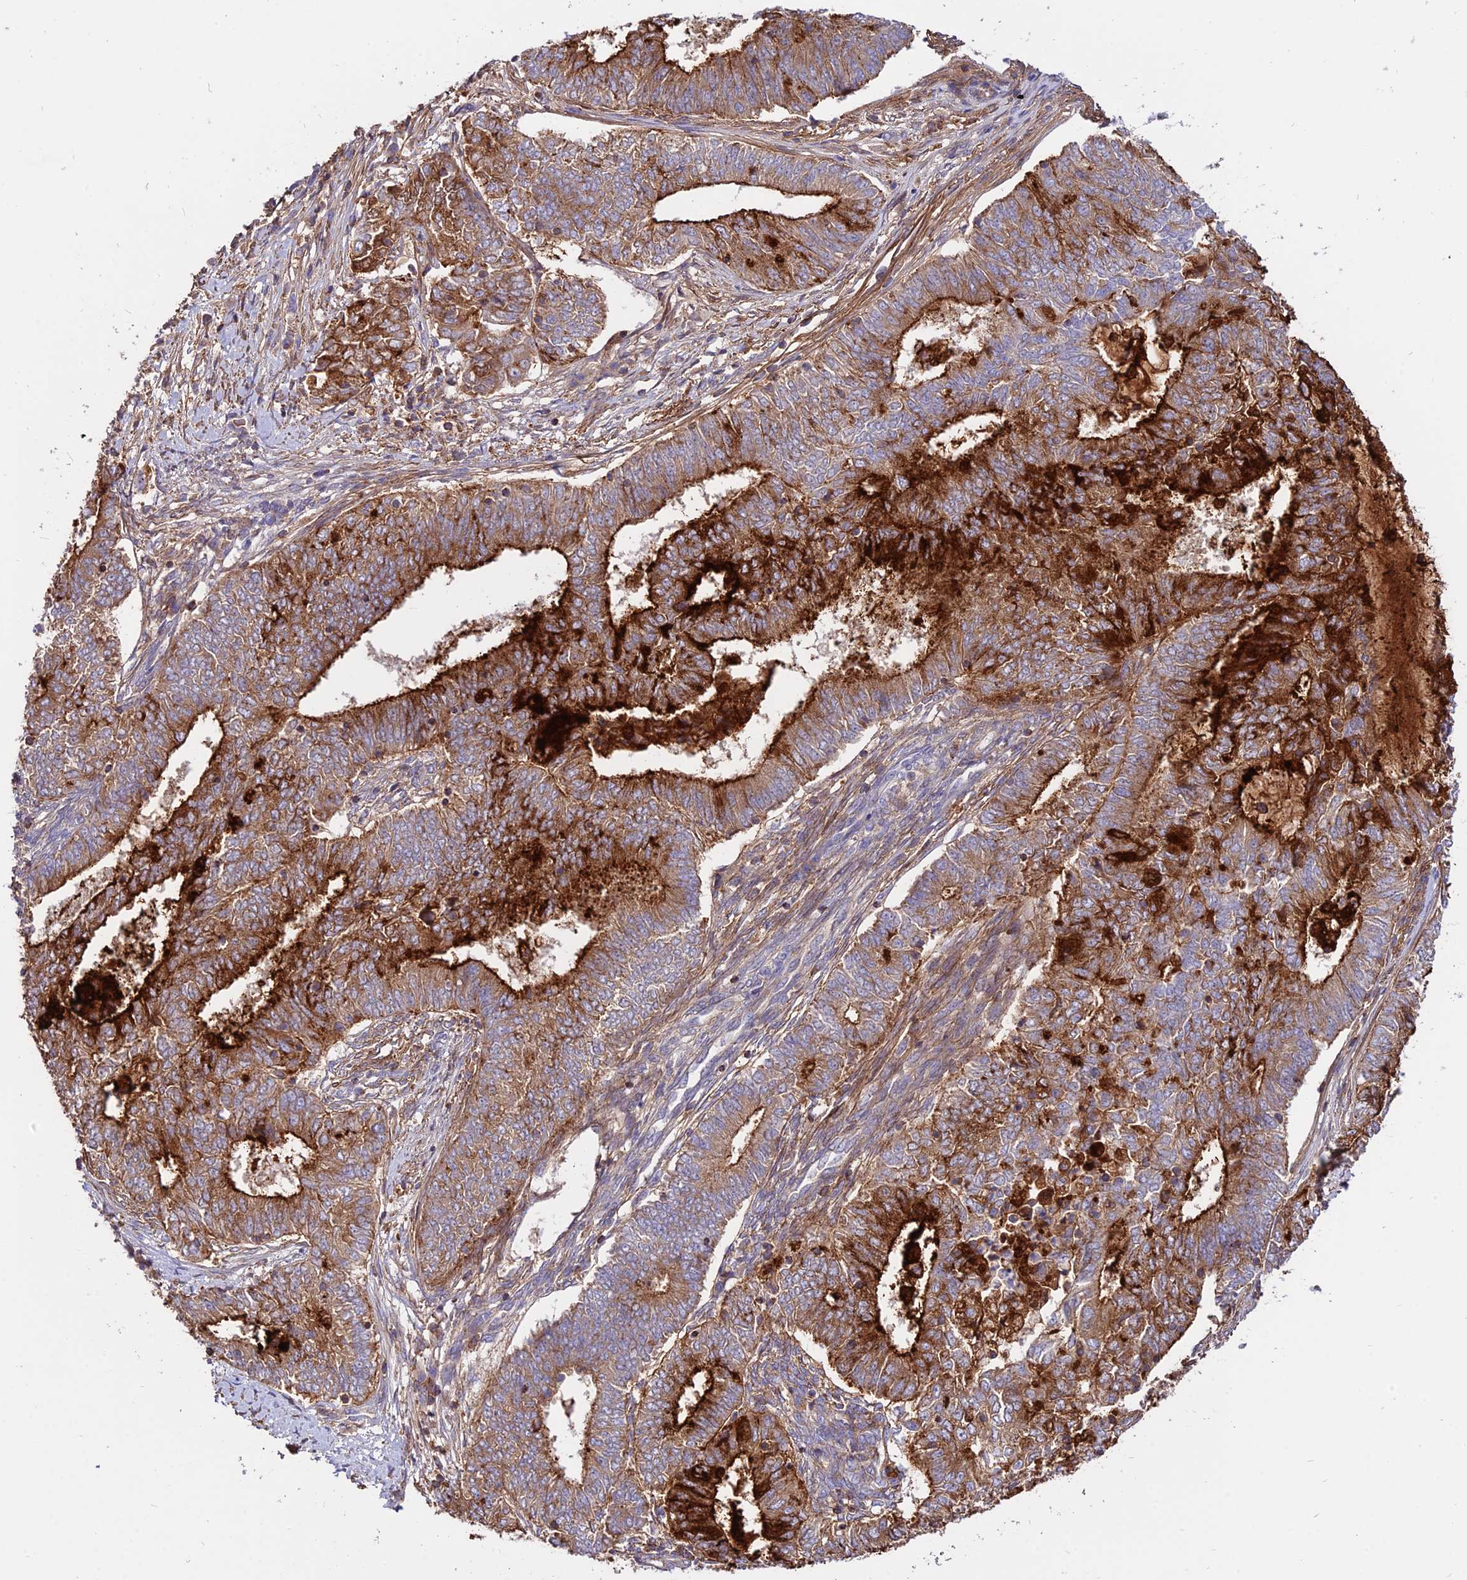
{"staining": {"intensity": "strong", "quantity": ">75%", "location": "cytoplasmic/membranous"}, "tissue": "endometrial cancer", "cell_type": "Tumor cells", "image_type": "cancer", "snomed": [{"axis": "morphology", "description": "Adenocarcinoma, NOS"}, {"axis": "topography", "description": "Endometrium"}], "caption": "Tumor cells show high levels of strong cytoplasmic/membranous staining in approximately >75% of cells in human endometrial cancer.", "gene": "PYM1", "patient": {"sex": "female", "age": 62}}